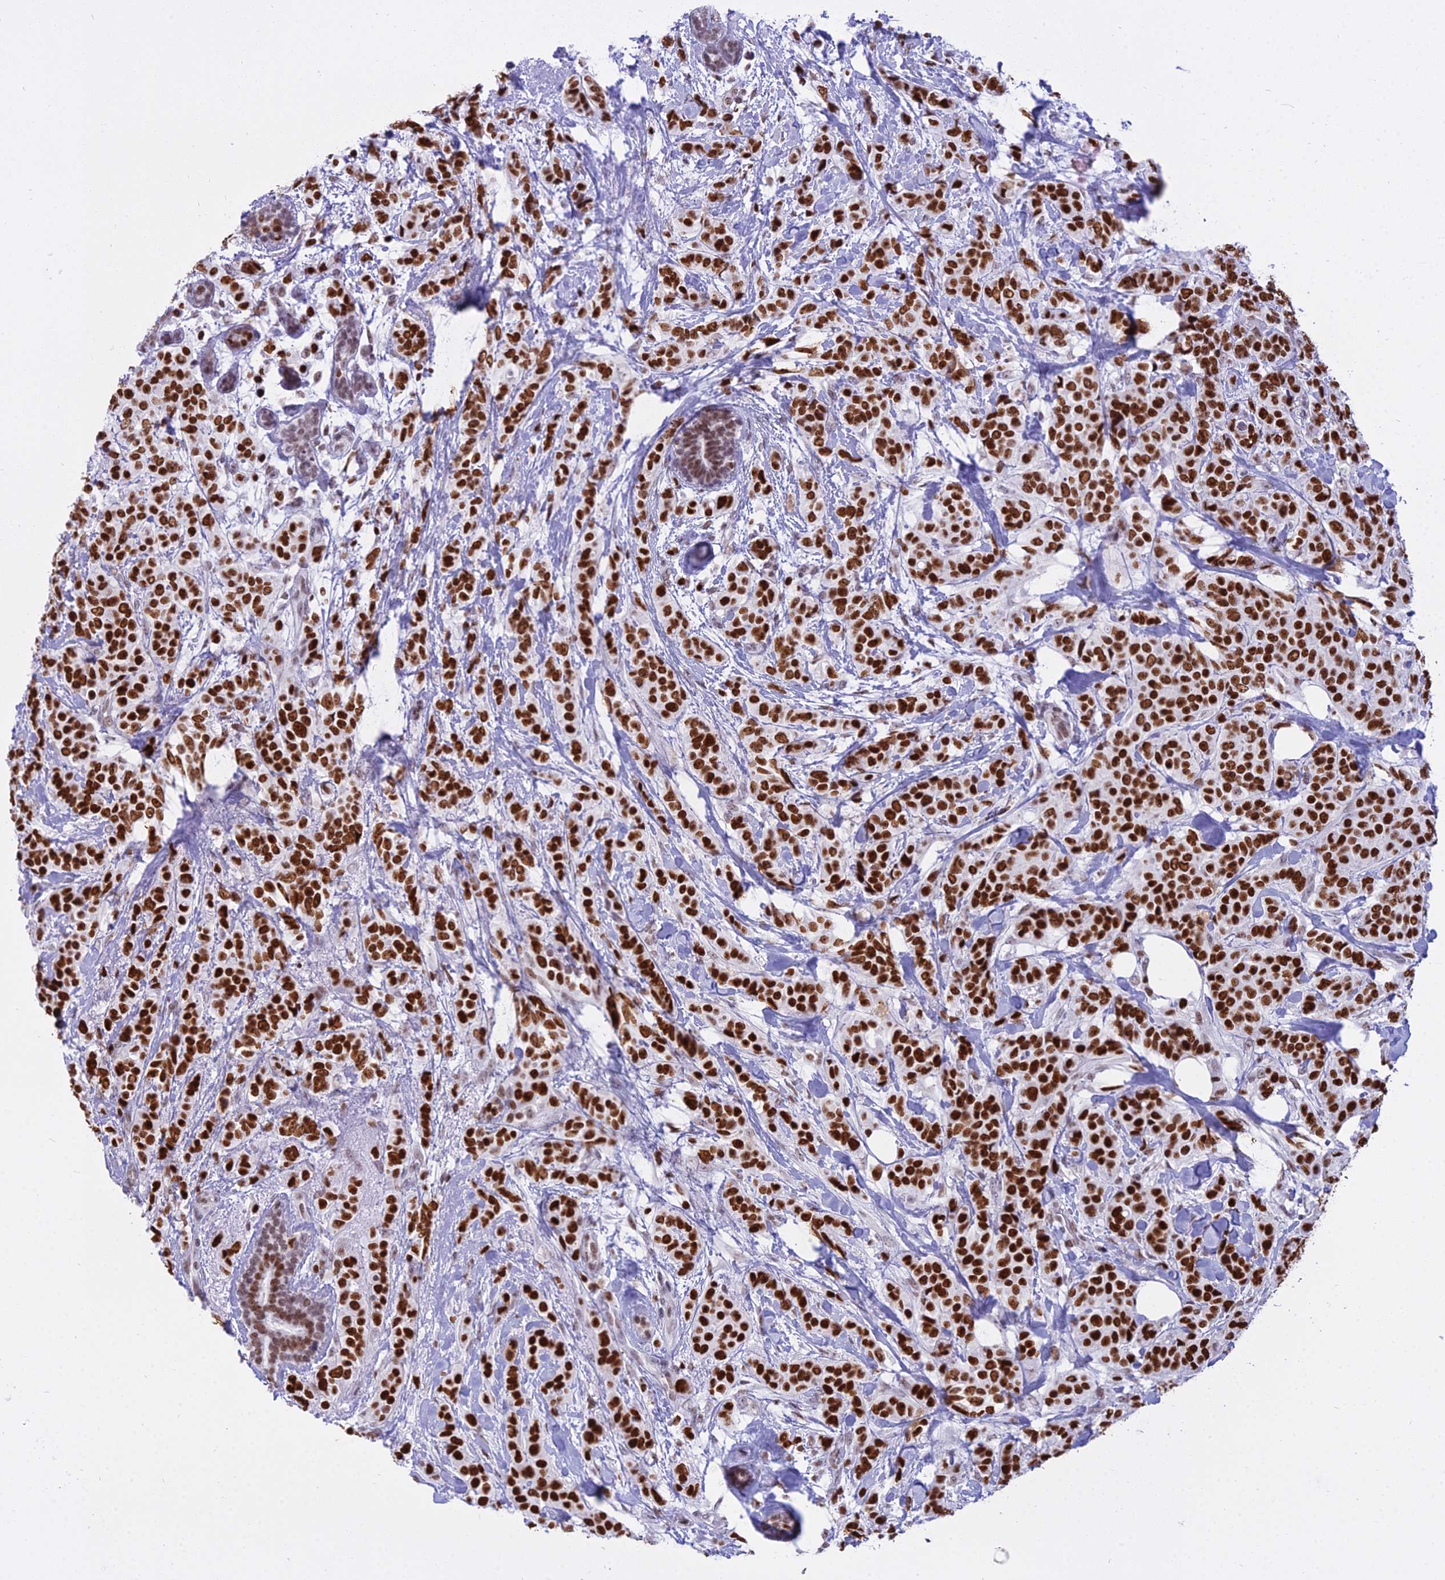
{"staining": {"intensity": "strong", "quantity": ">75%", "location": "nuclear"}, "tissue": "breast cancer", "cell_type": "Tumor cells", "image_type": "cancer", "snomed": [{"axis": "morphology", "description": "Lobular carcinoma"}, {"axis": "topography", "description": "Breast"}], "caption": "Immunohistochemistry histopathology image of breast lobular carcinoma stained for a protein (brown), which exhibits high levels of strong nuclear expression in about >75% of tumor cells.", "gene": "PARP1", "patient": {"sex": "female", "age": 51}}